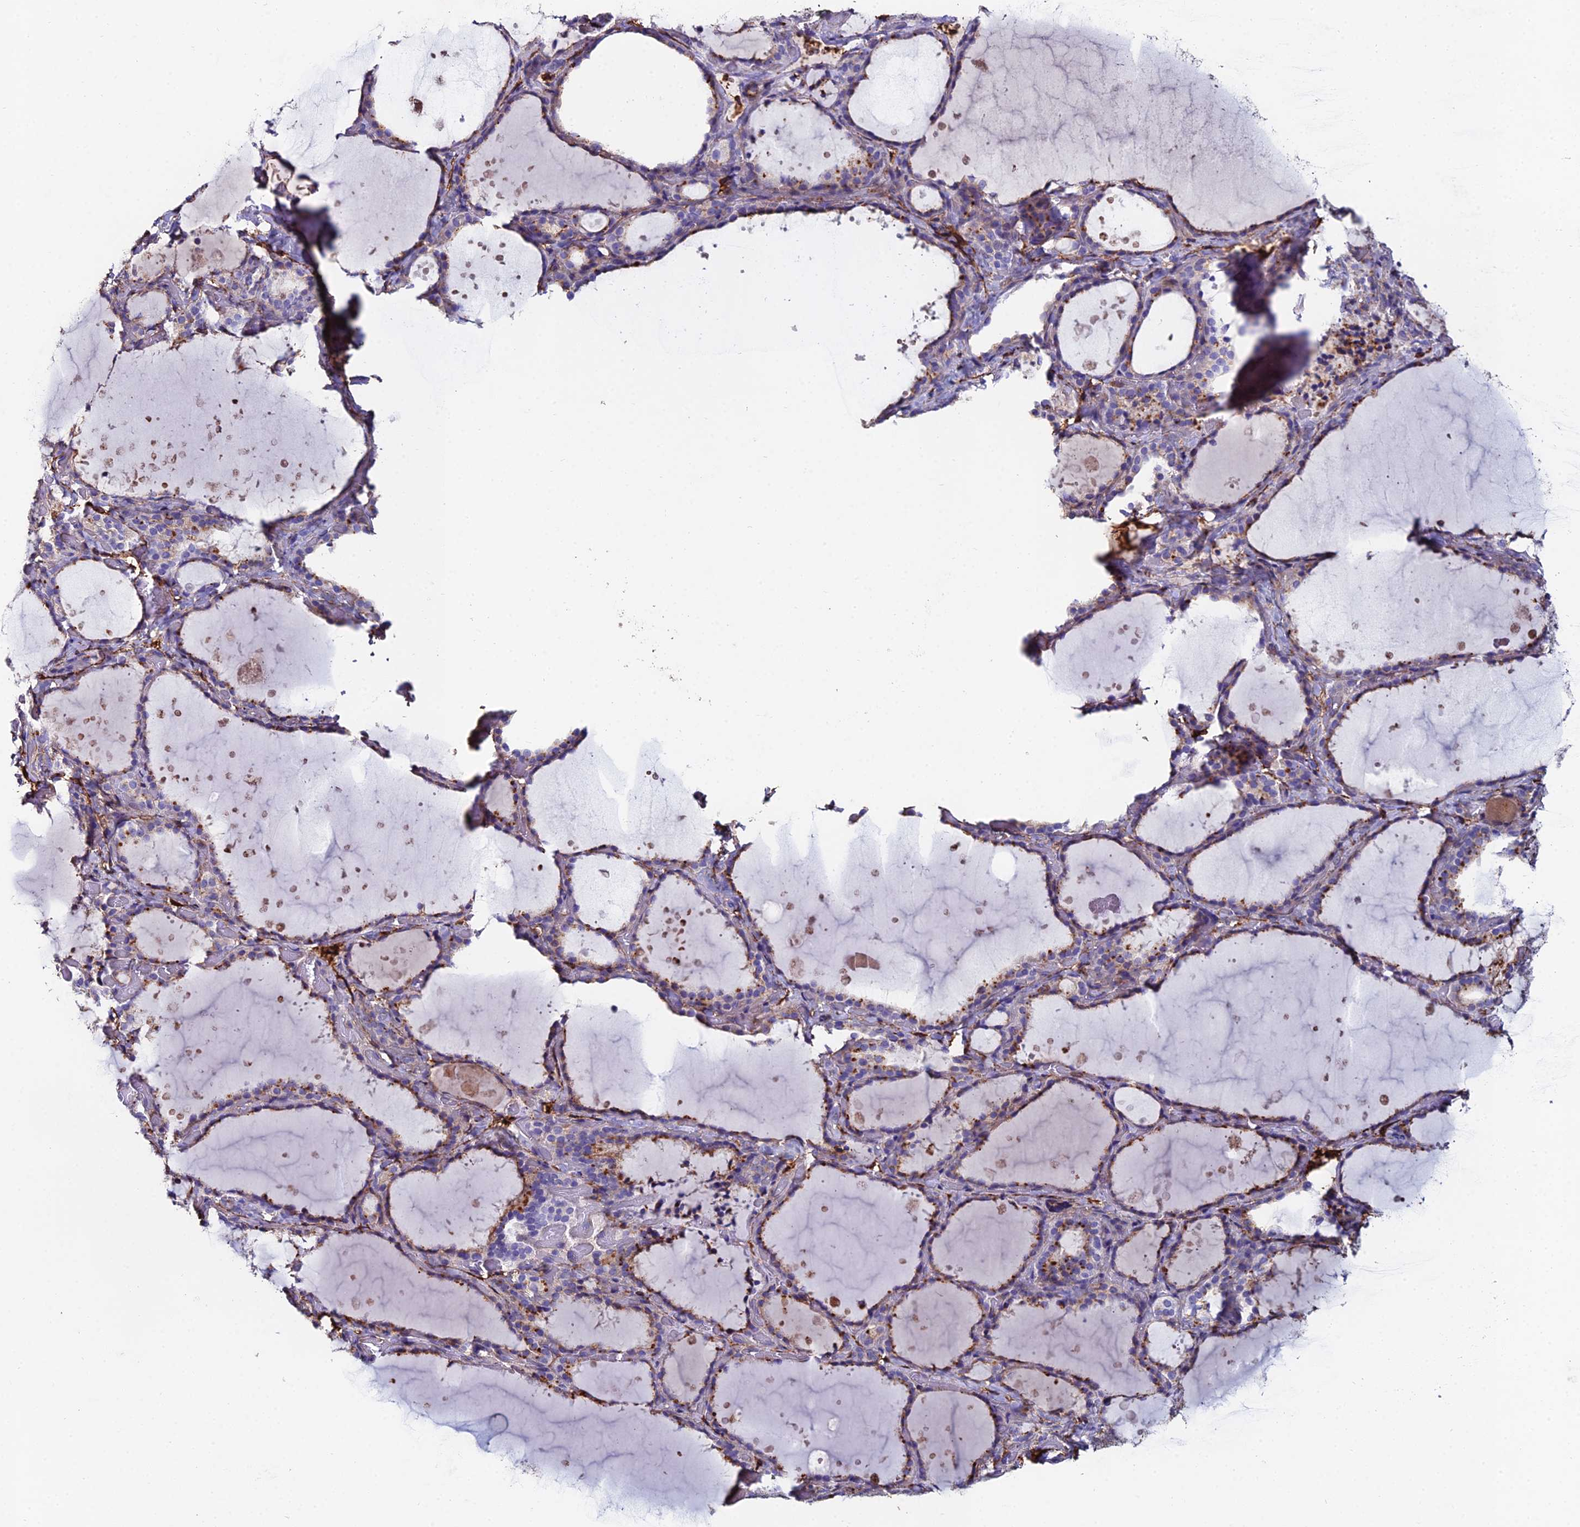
{"staining": {"intensity": "moderate", "quantity": "<25%", "location": "cytoplasmic/membranous"}, "tissue": "thyroid gland", "cell_type": "Glandular cells", "image_type": "normal", "snomed": [{"axis": "morphology", "description": "Normal tissue, NOS"}, {"axis": "topography", "description": "Thyroid gland"}], "caption": "Immunohistochemistry image of benign thyroid gland: thyroid gland stained using immunohistochemistry shows low levels of moderate protein expression localized specifically in the cytoplasmic/membranous of glandular cells, appearing as a cytoplasmic/membranous brown color.", "gene": "C6", "patient": {"sex": "female", "age": 44}}